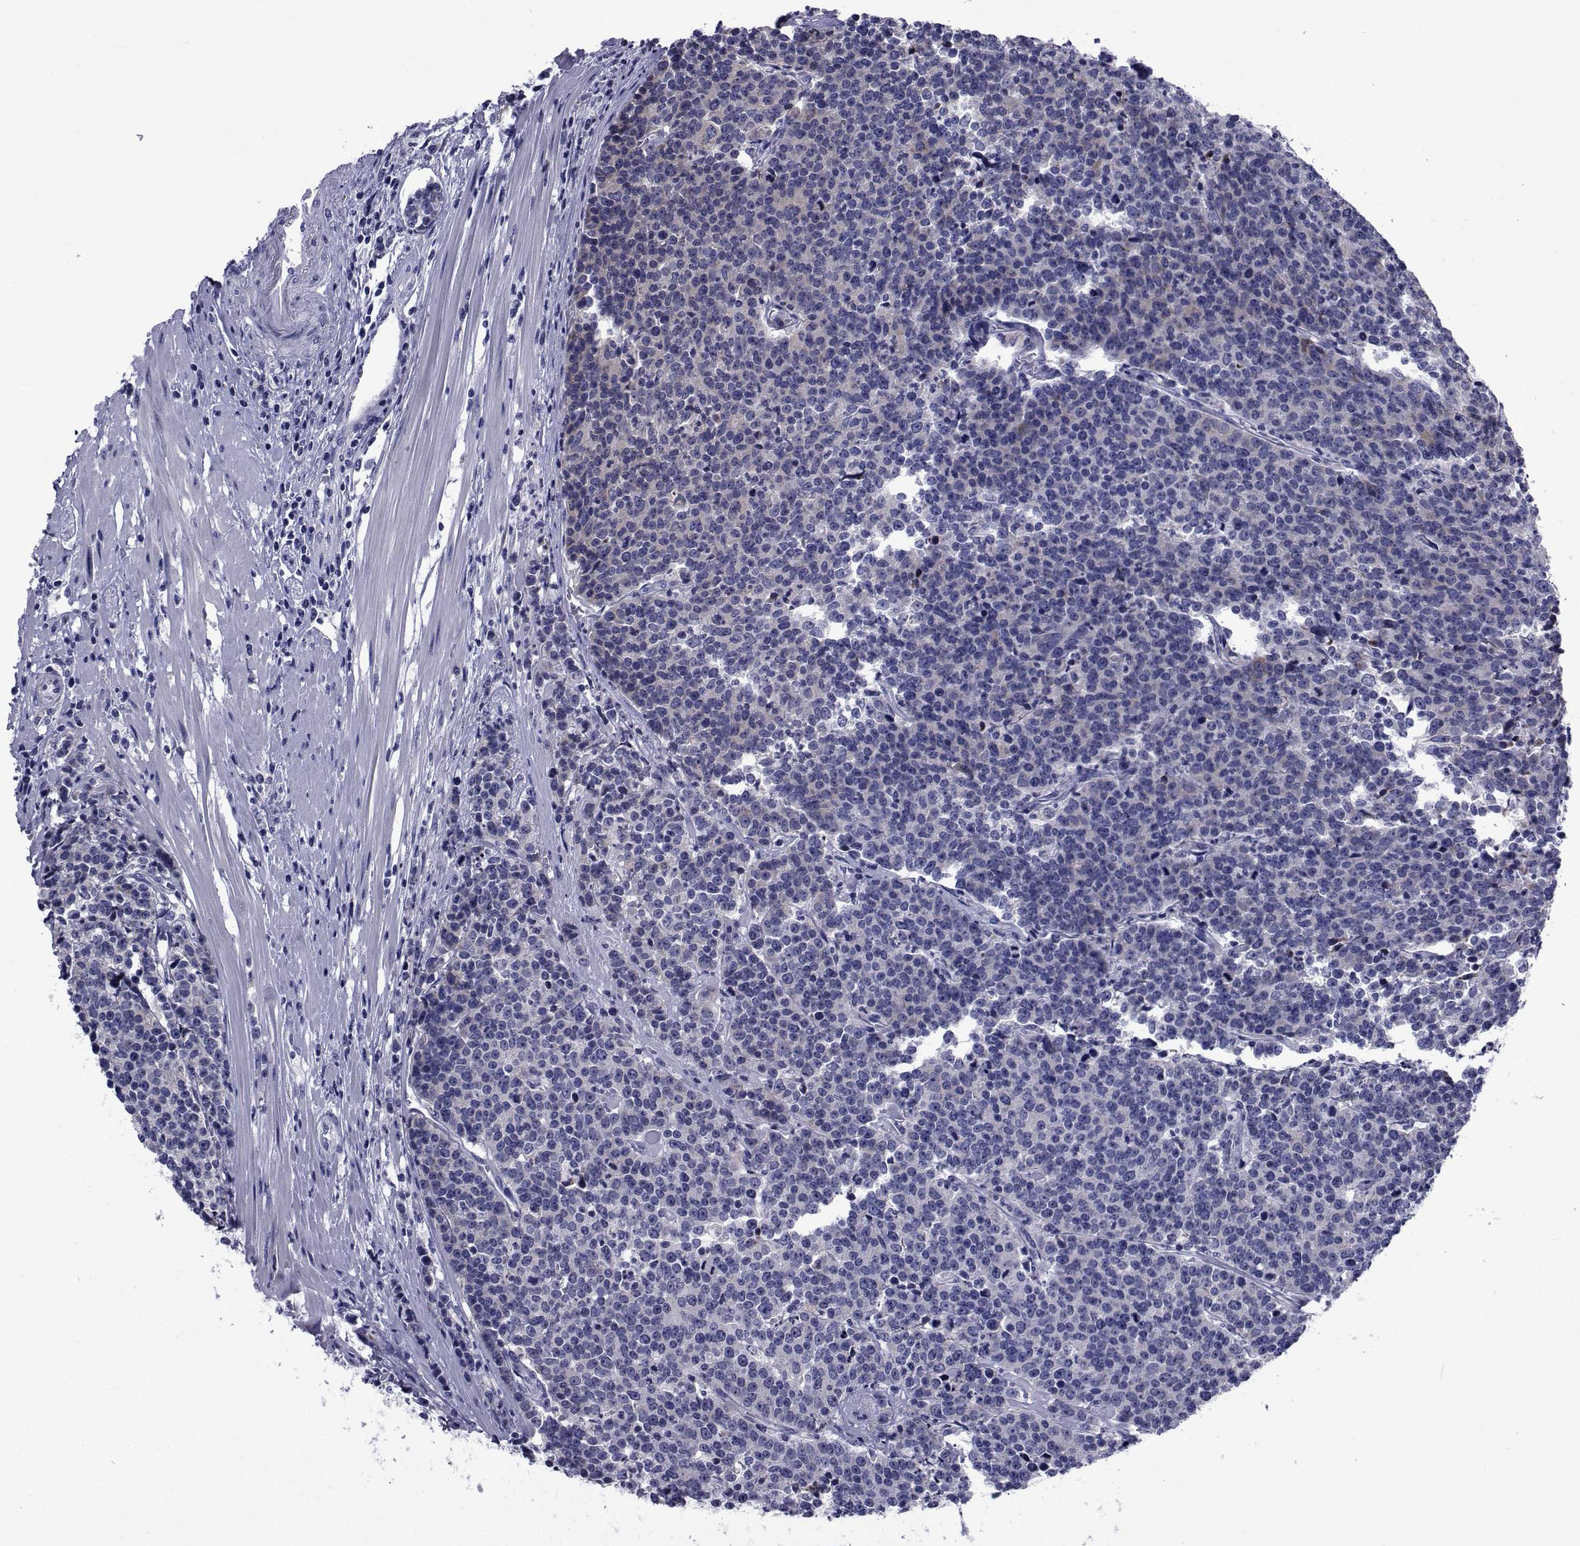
{"staining": {"intensity": "weak", "quantity": "<25%", "location": "cytoplasmic/membranous"}, "tissue": "prostate cancer", "cell_type": "Tumor cells", "image_type": "cancer", "snomed": [{"axis": "morphology", "description": "Adenocarcinoma, NOS"}, {"axis": "topography", "description": "Prostate"}], "caption": "Human prostate adenocarcinoma stained for a protein using immunohistochemistry demonstrates no expression in tumor cells.", "gene": "ROPN1", "patient": {"sex": "male", "age": 67}}